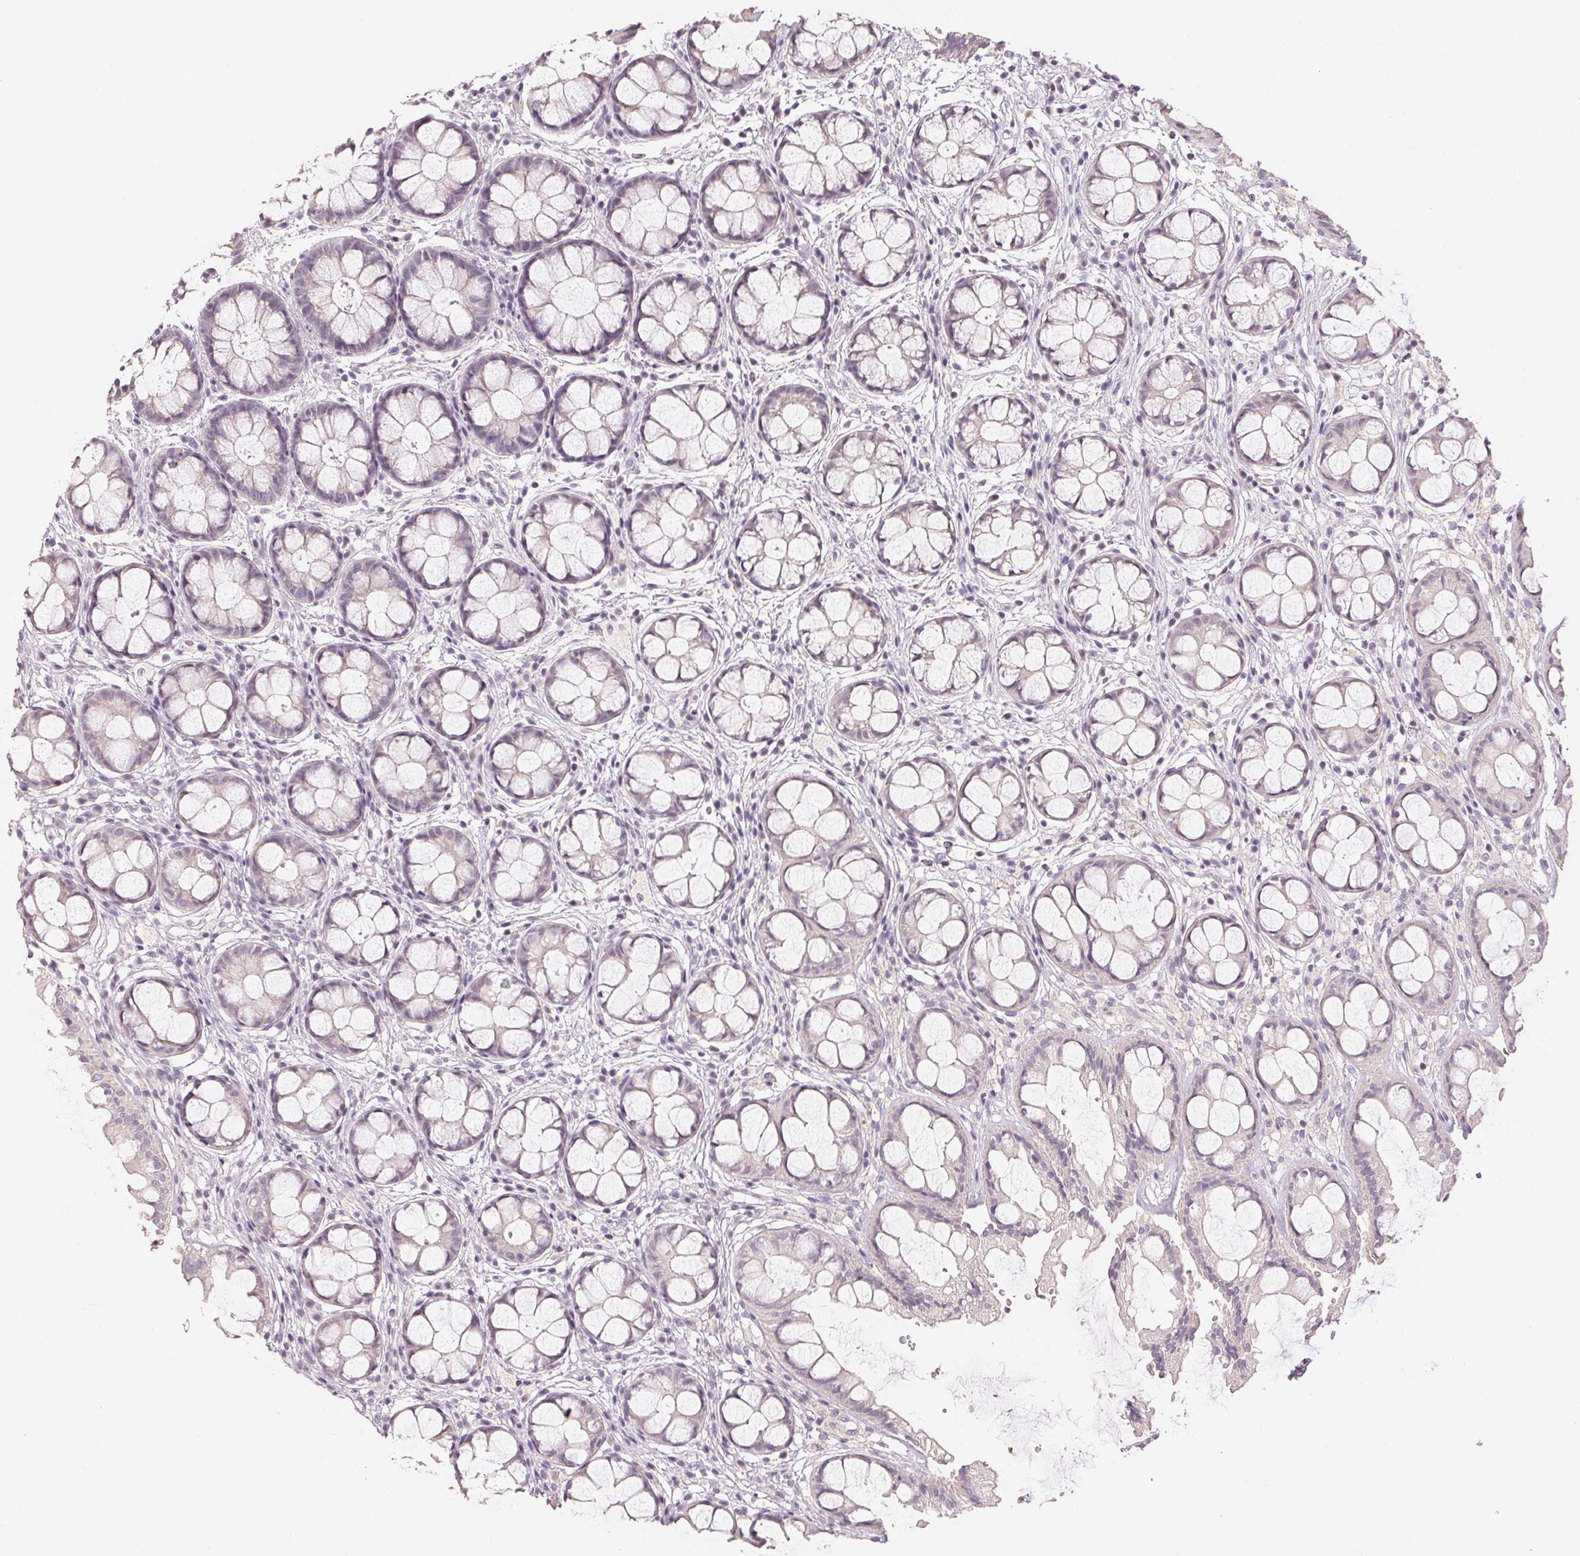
{"staining": {"intensity": "negative", "quantity": "none", "location": "none"}, "tissue": "rectum", "cell_type": "Glandular cells", "image_type": "normal", "snomed": [{"axis": "morphology", "description": "Normal tissue, NOS"}, {"axis": "topography", "description": "Rectum"}], "caption": "Immunohistochemistry image of normal rectum: human rectum stained with DAB exhibits no significant protein staining in glandular cells. Brightfield microscopy of immunohistochemistry stained with DAB (3,3'-diaminobenzidine) (brown) and hematoxylin (blue), captured at high magnification.", "gene": "LVRN", "patient": {"sex": "female", "age": 62}}